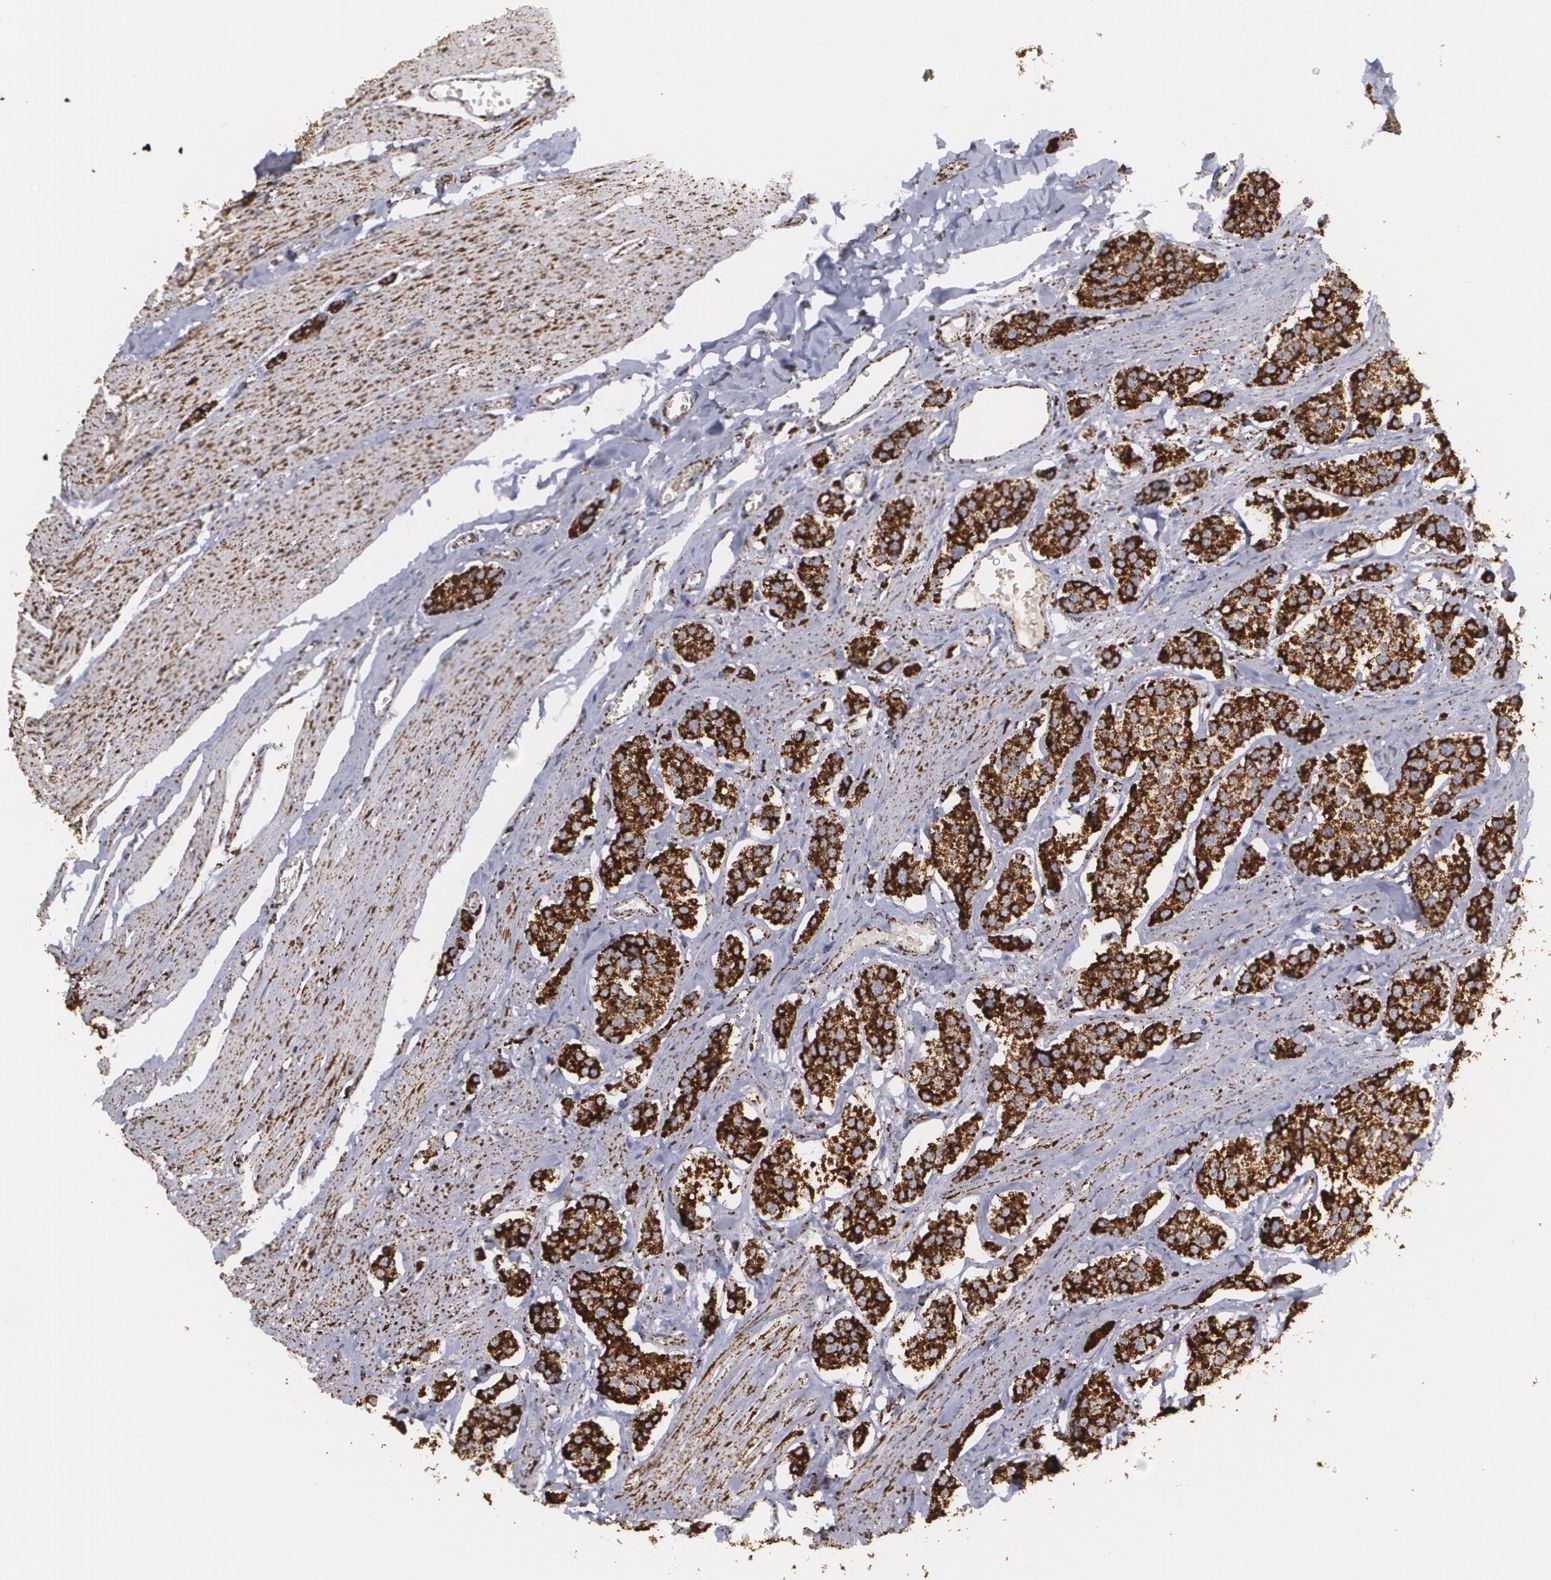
{"staining": {"intensity": "strong", "quantity": ">75%", "location": "cytoplasmic/membranous"}, "tissue": "carcinoid", "cell_type": "Tumor cells", "image_type": "cancer", "snomed": [{"axis": "morphology", "description": "Carcinoid, malignant, NOS"}, {"axis": "topography", "description": "Small intestine"}], "caption": "Protein staining of carcinoid tissue displays strong cytoplasmic/membranous expression in about >75% of tumor cells. (DAB (3,3'-diaminobenzidine) IHC with brightfield microscopy, high magnification).", "gene": "HSPD1", "patient": {"sex": "male", "age": 60}}